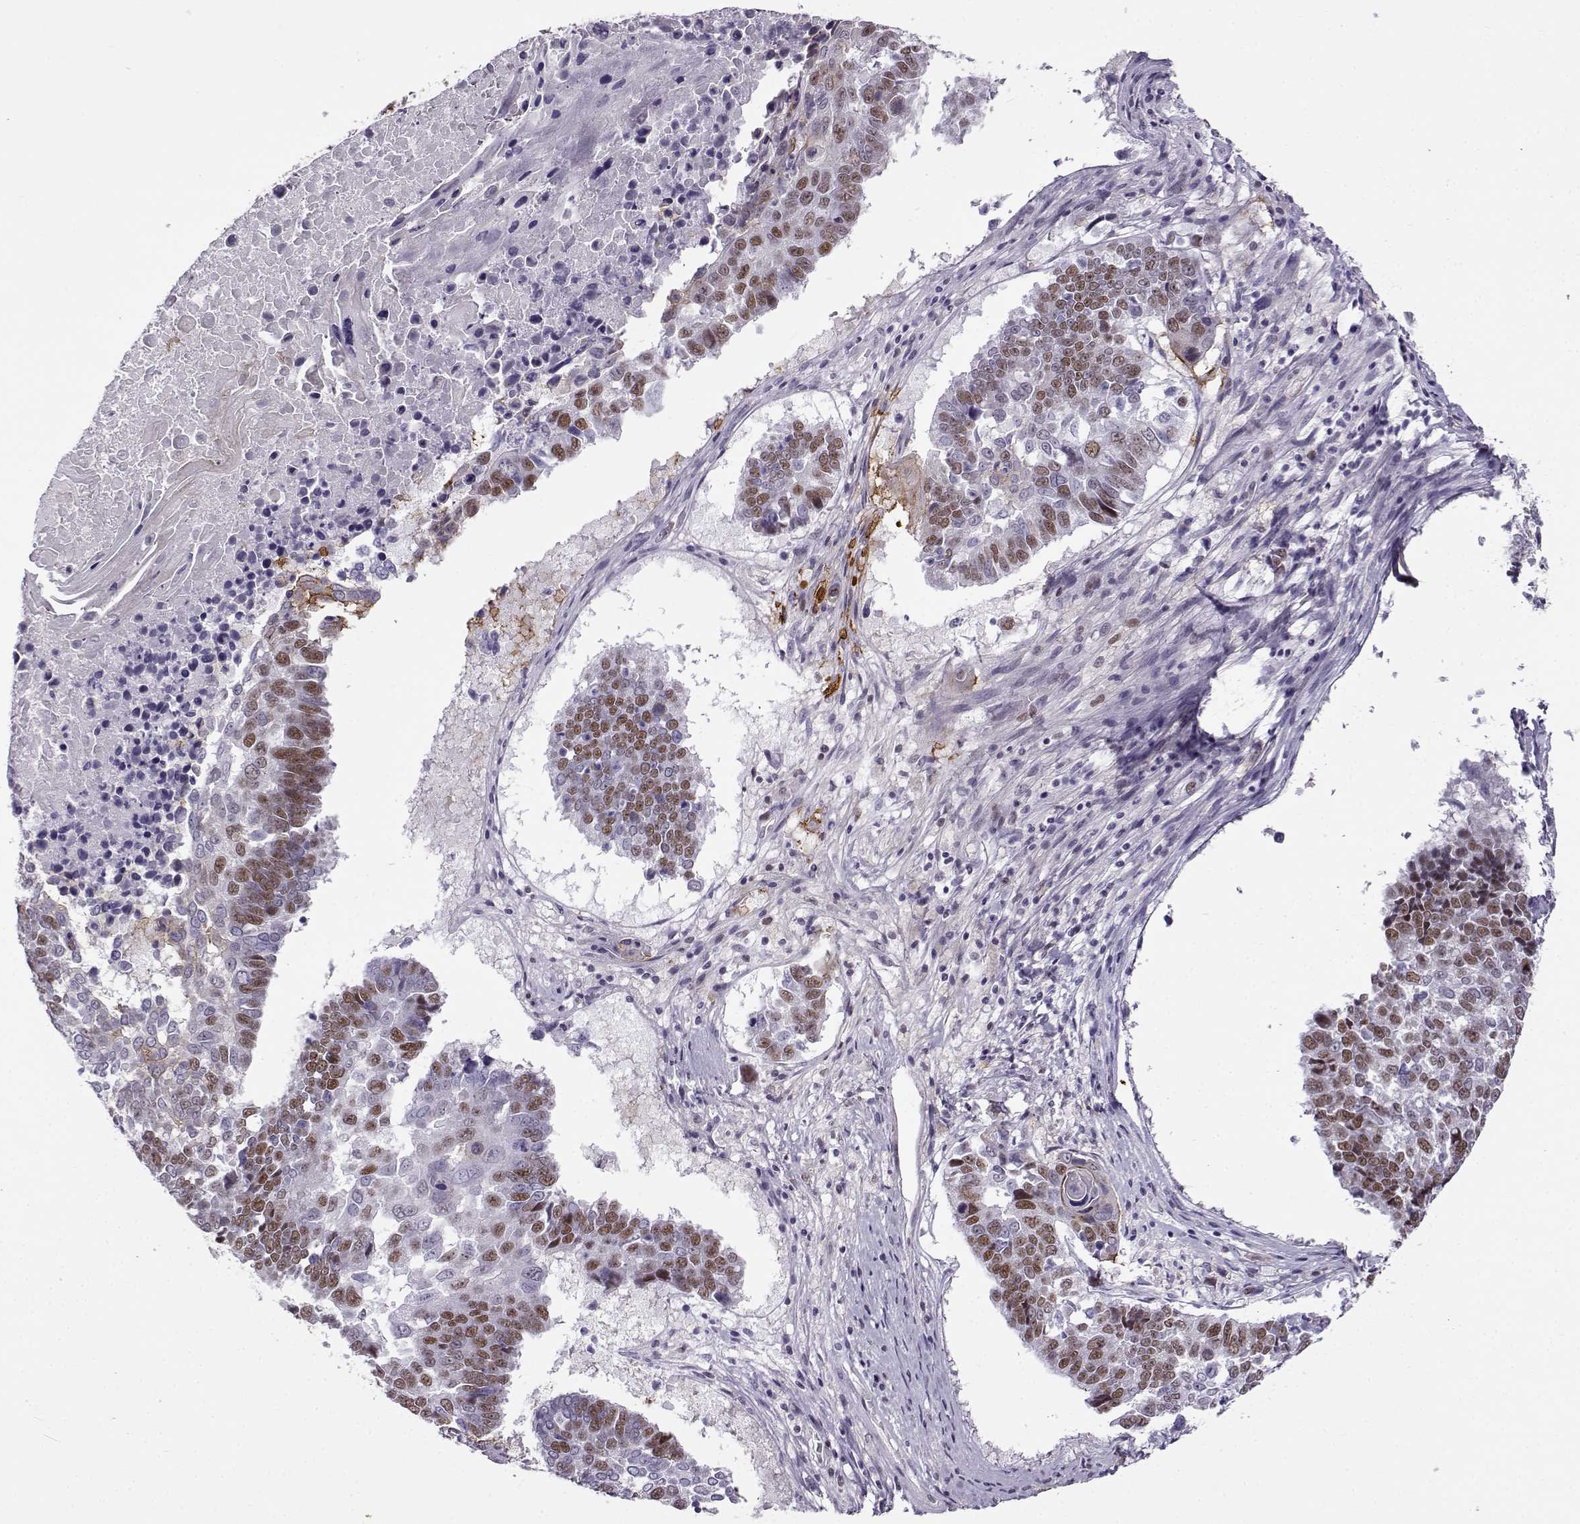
{"staining": {"intensity": "moderate", "quantity": "<25%", "location": "cytoplasmic/membranous,nuclear"}, "tissue": "lung cancer", "cell_type": "Tumor cells", "image_type": "cancer", "snomed": [{"axis": "morphology", "description": "Squamous cell carcinoma, NOS"}, {"axis": "topography", "description": "Lung"}], "caption": "A brown stain highlights moderate cytoplasmic/membranous and nuclear expression of a protein in lung cancer tumor cells. The staining was performed using DAB, with brown indicating positive protein expression. Nuclei are stained blue with hematoxylin.", "gene": "BACH1", "patient": {"sex": "male", "age": 73}}